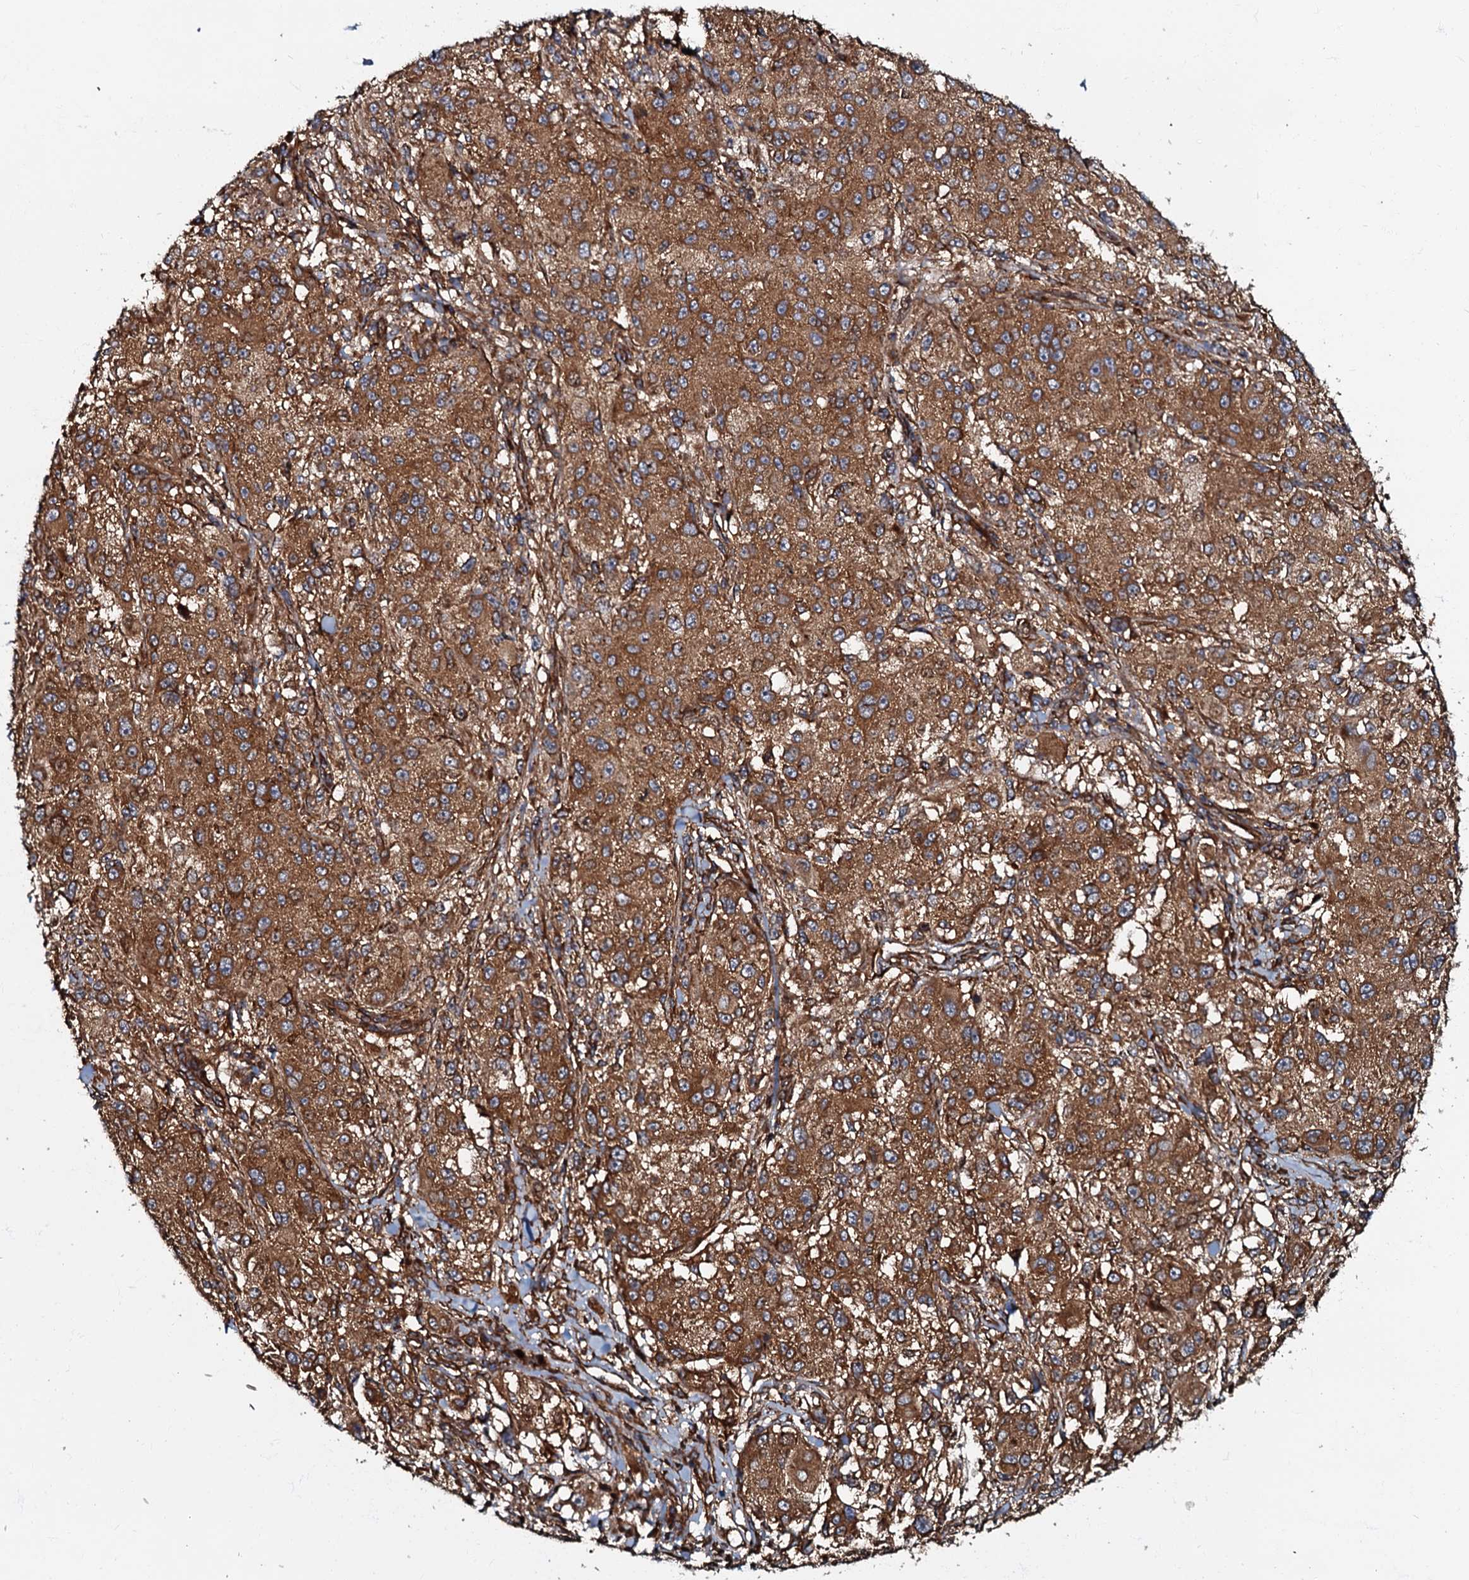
{"staining": {"intensity": "moderate", "quantity": ">75%", "location": "cytoplasmic/membranous"}, "tissue": "melanoma", "cell_type": "Tumor cells", "image_type": "cancer", "snomed": [{"axis": "morphology", "description": "Necrosis, NOS"}, {"axis": "morphology", "description": "Malignant melanoma, NOS"}, {"axis": "topography", "description": "Skin"}], "caption": "A histopathology image of melanoma stained for a protein reveals moderate cytoplasmic/membranous brown staining in tumor cells.", "gene": "BLOC1S6", "patient": {"sex": "female", "age": 87}}